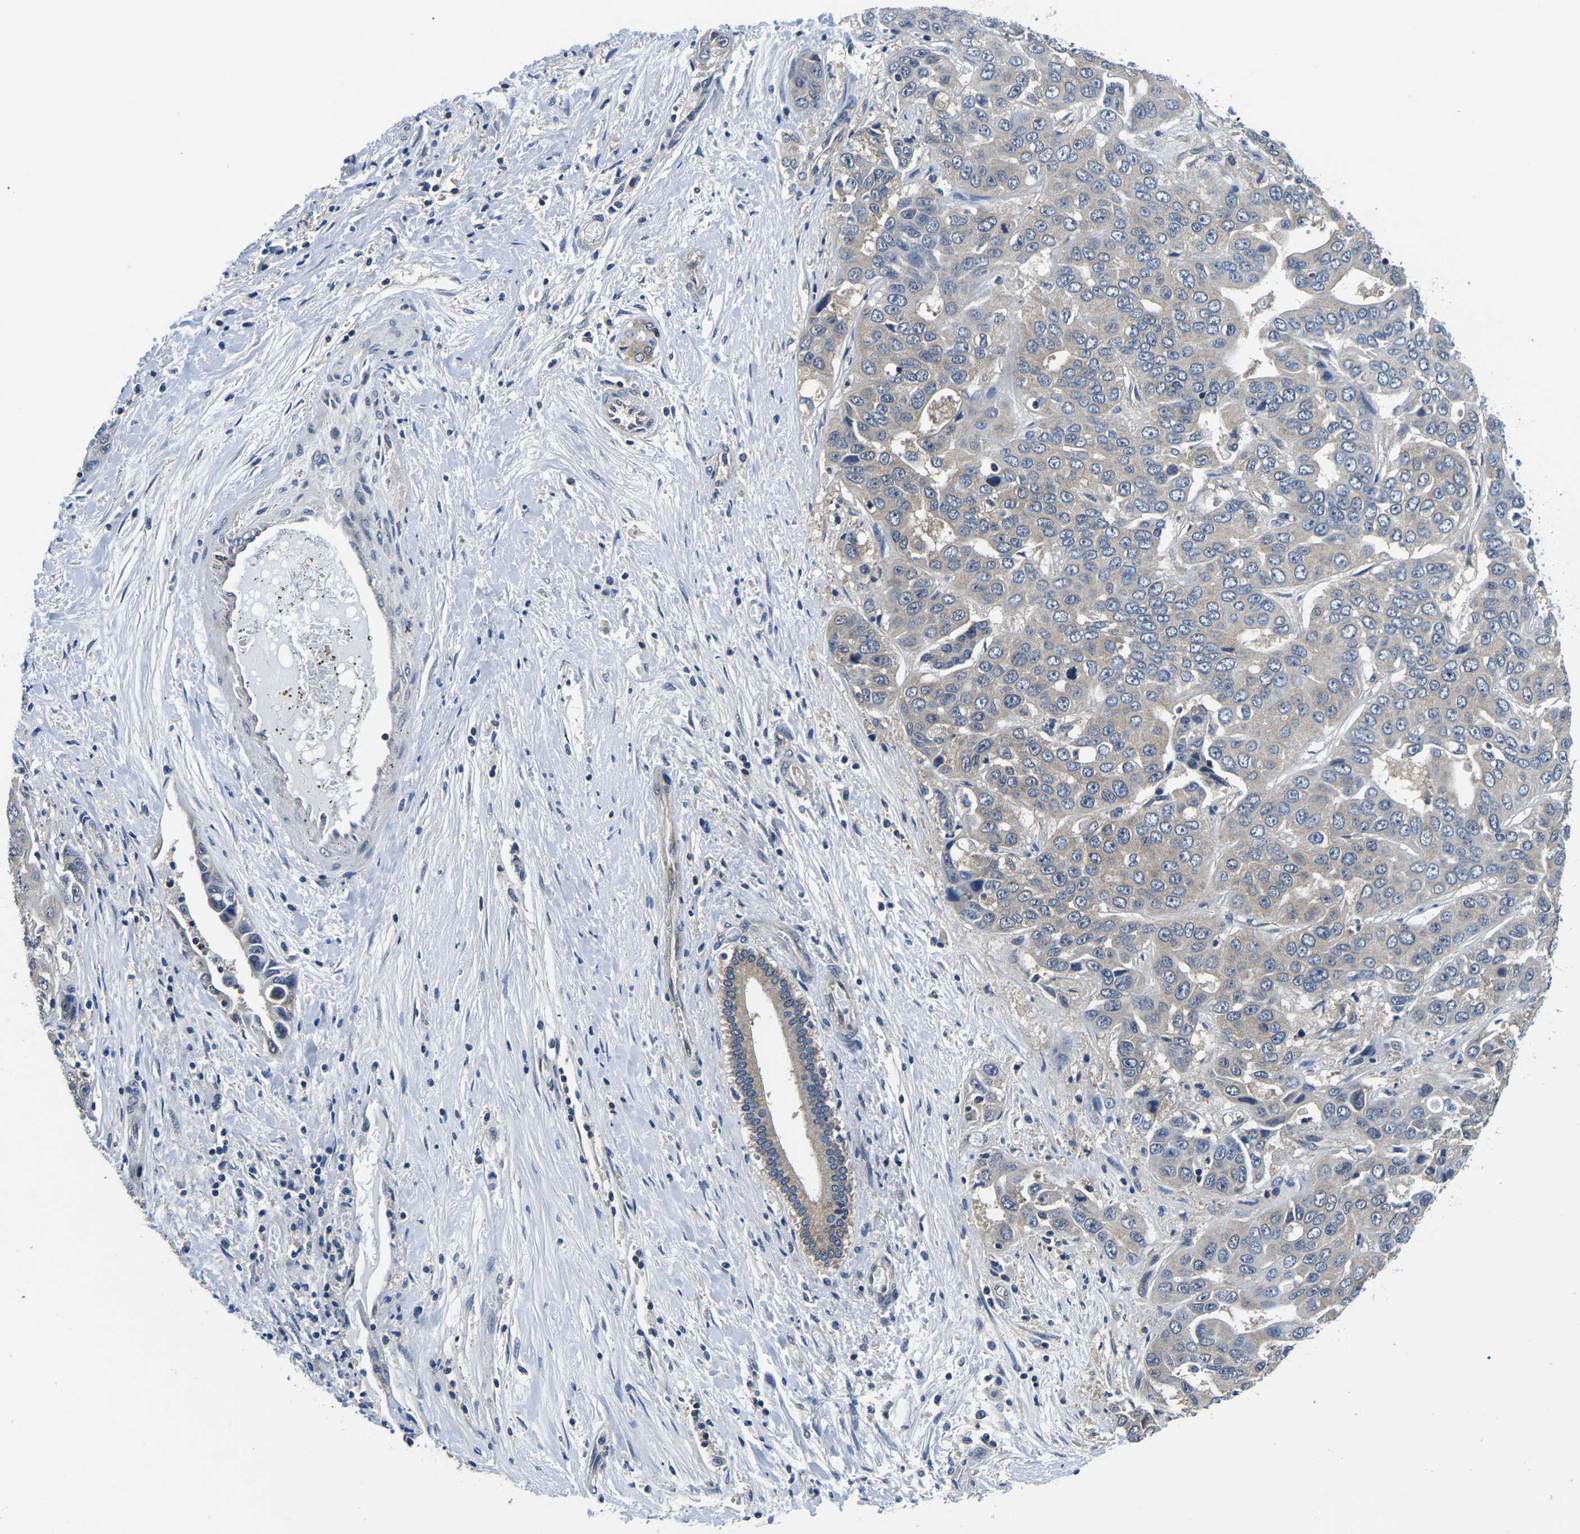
{"staining": {"intensity": "weak", "quantity": ">75%", "location": "cytoplasmic/membranous"}, "tissue": "liver cancer", "cell_type": "Tumor cells", "image_type": "cancer", "snomed": [{"axis": "morphology", "description": "Cholangiocarcinoma"}, {"axis": "topography", "description": "Liver"}], "caption": "Weak cytoplasmic/membranous protein positivity is appreciated in about >75% of tumor cells in liver cholangiocarcinoma.", "gene": "GSK3B", "patient": {"sex": "female", "age": 52}}